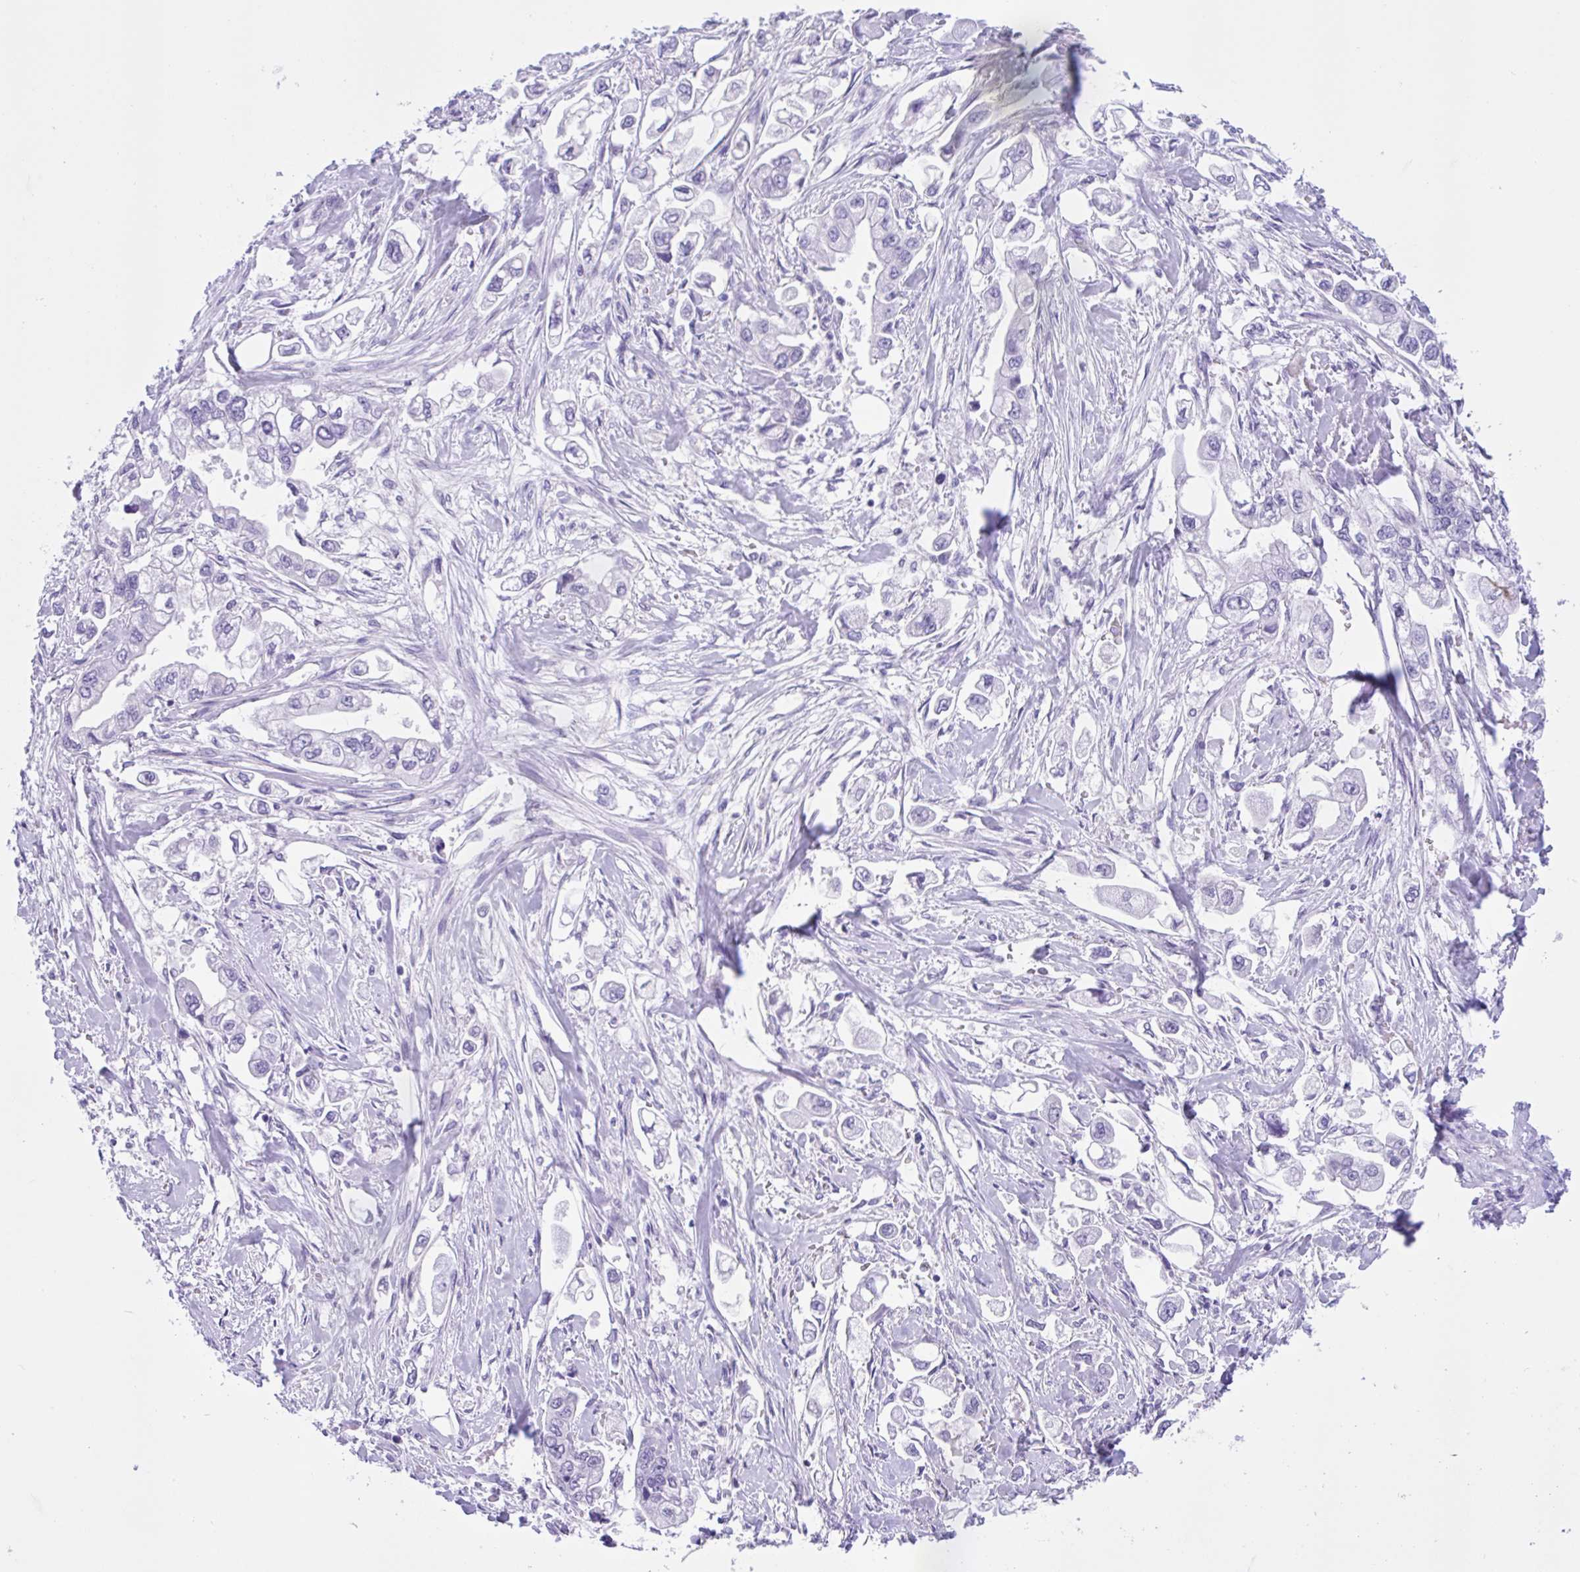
{"staining": {"intensity": "negative", "quantity": "none", "location": "none"}, "tissue": "stomach cancer", "cell_type": "Tumor cells", "image_type": "cancer", "snomed": [{"axis": "morphology", "description": "Adenocarcinoma, NOS"}, {"axis": "topography", "description": "Stomach"}], "caption": "Photomicrograph shows no protein expression in tumor cells of stomach cancer (adenocarcinoma) tissue.", "gene": "ZNF319", "patient": {"sex": "male", "age": 62}}